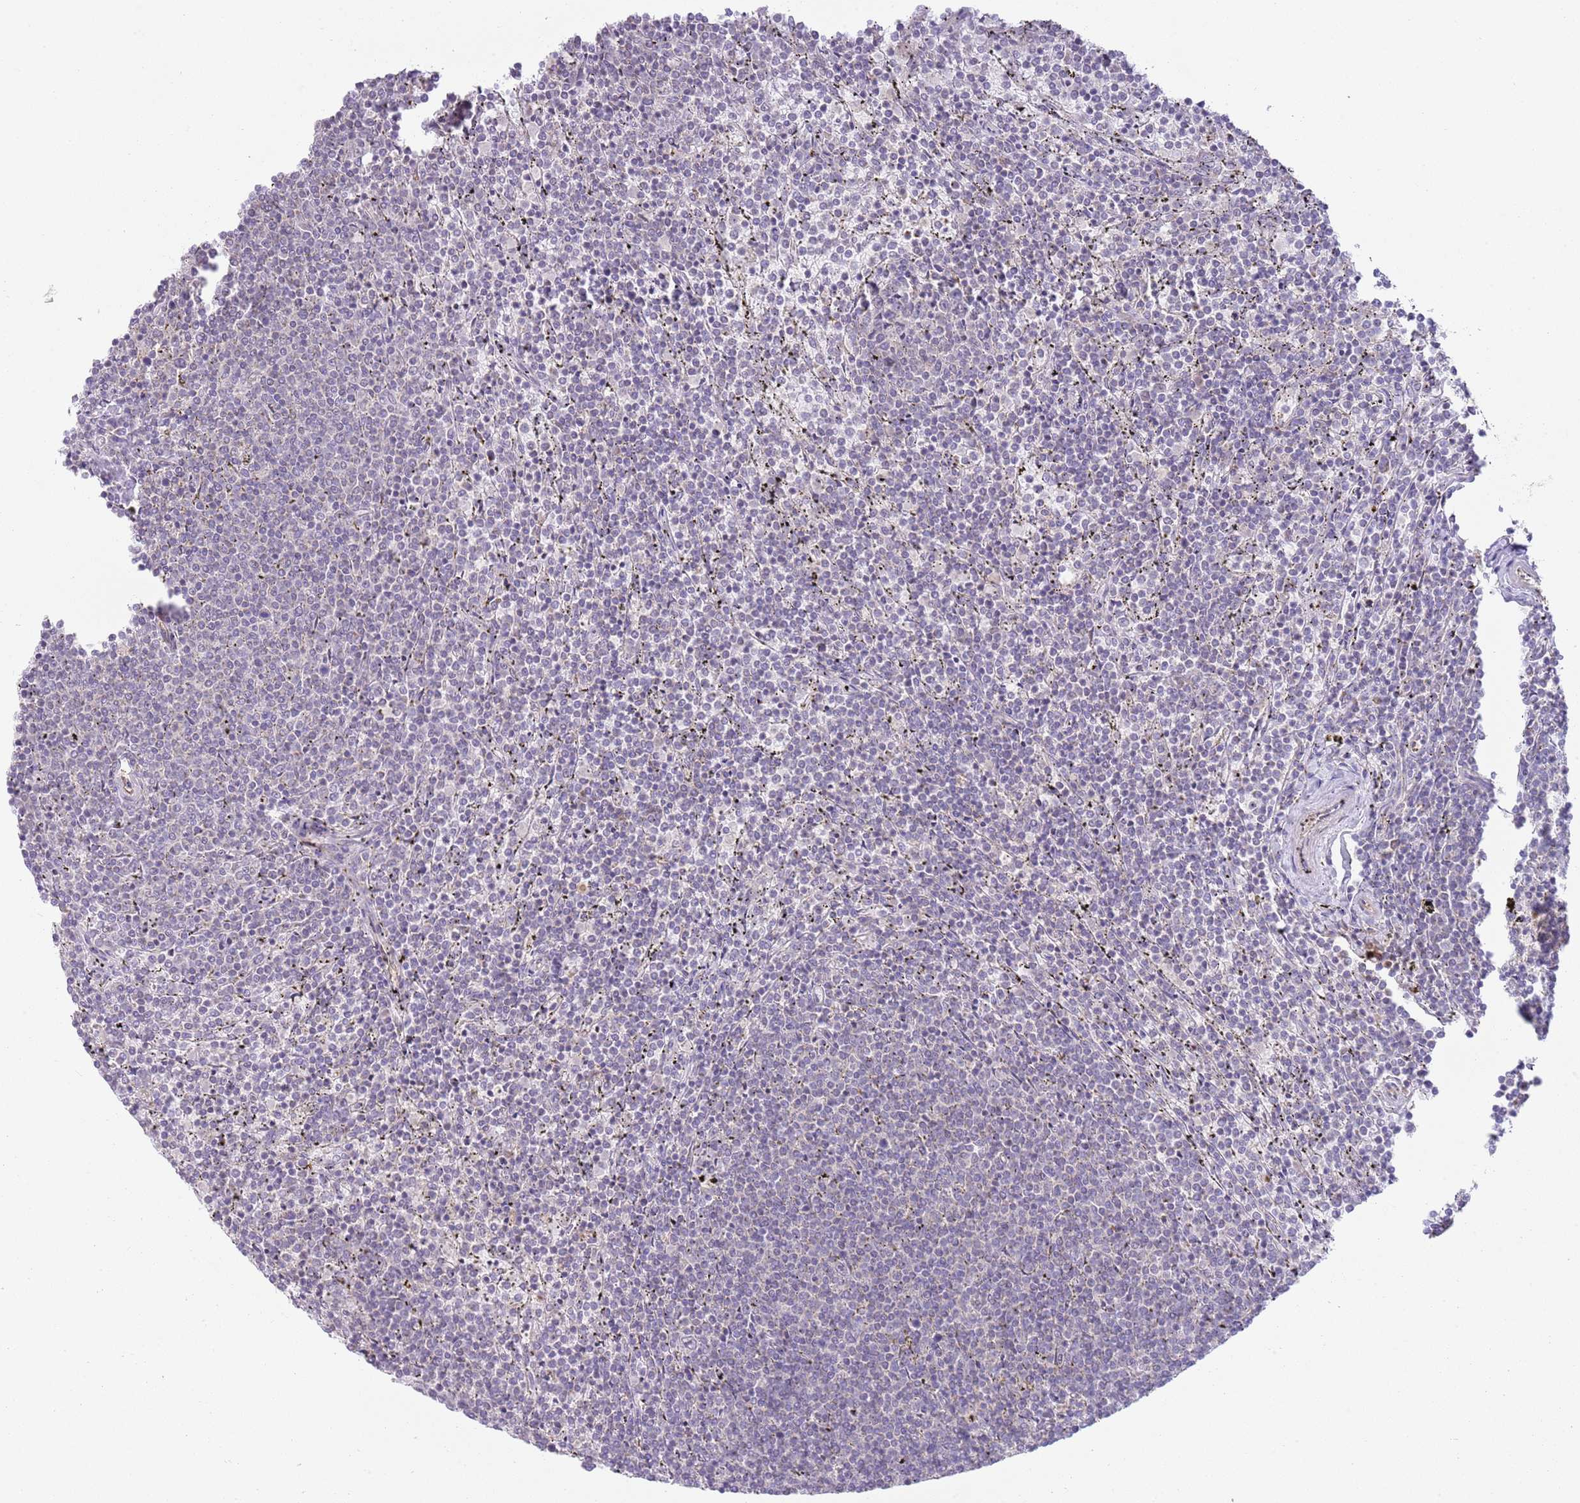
{"staining": {"intensity": "negative", "quantity": "none", "location": "none"}, "tissue": "lymphoma", "cell_type": "Tumor cells", "image_type": "cancer", "snomed": [{"axis": "morphology", "description": "Malignant lymphoma, non-Hodgkin's type, Low grade"}, {"axis": "topography", "description": "Spleen"}], "caption": "High magnification brightfield microscopy of low-grade malignant lymphoma, non-Hodgkin's type stained with DAB (3,3'-diaminobenzidine) (brown) and counterstained with hematoxylin (blue): tumor cells show no significant staining.", "gene": "SKOR2", "patient": {"sex": "female", "age": 50}}